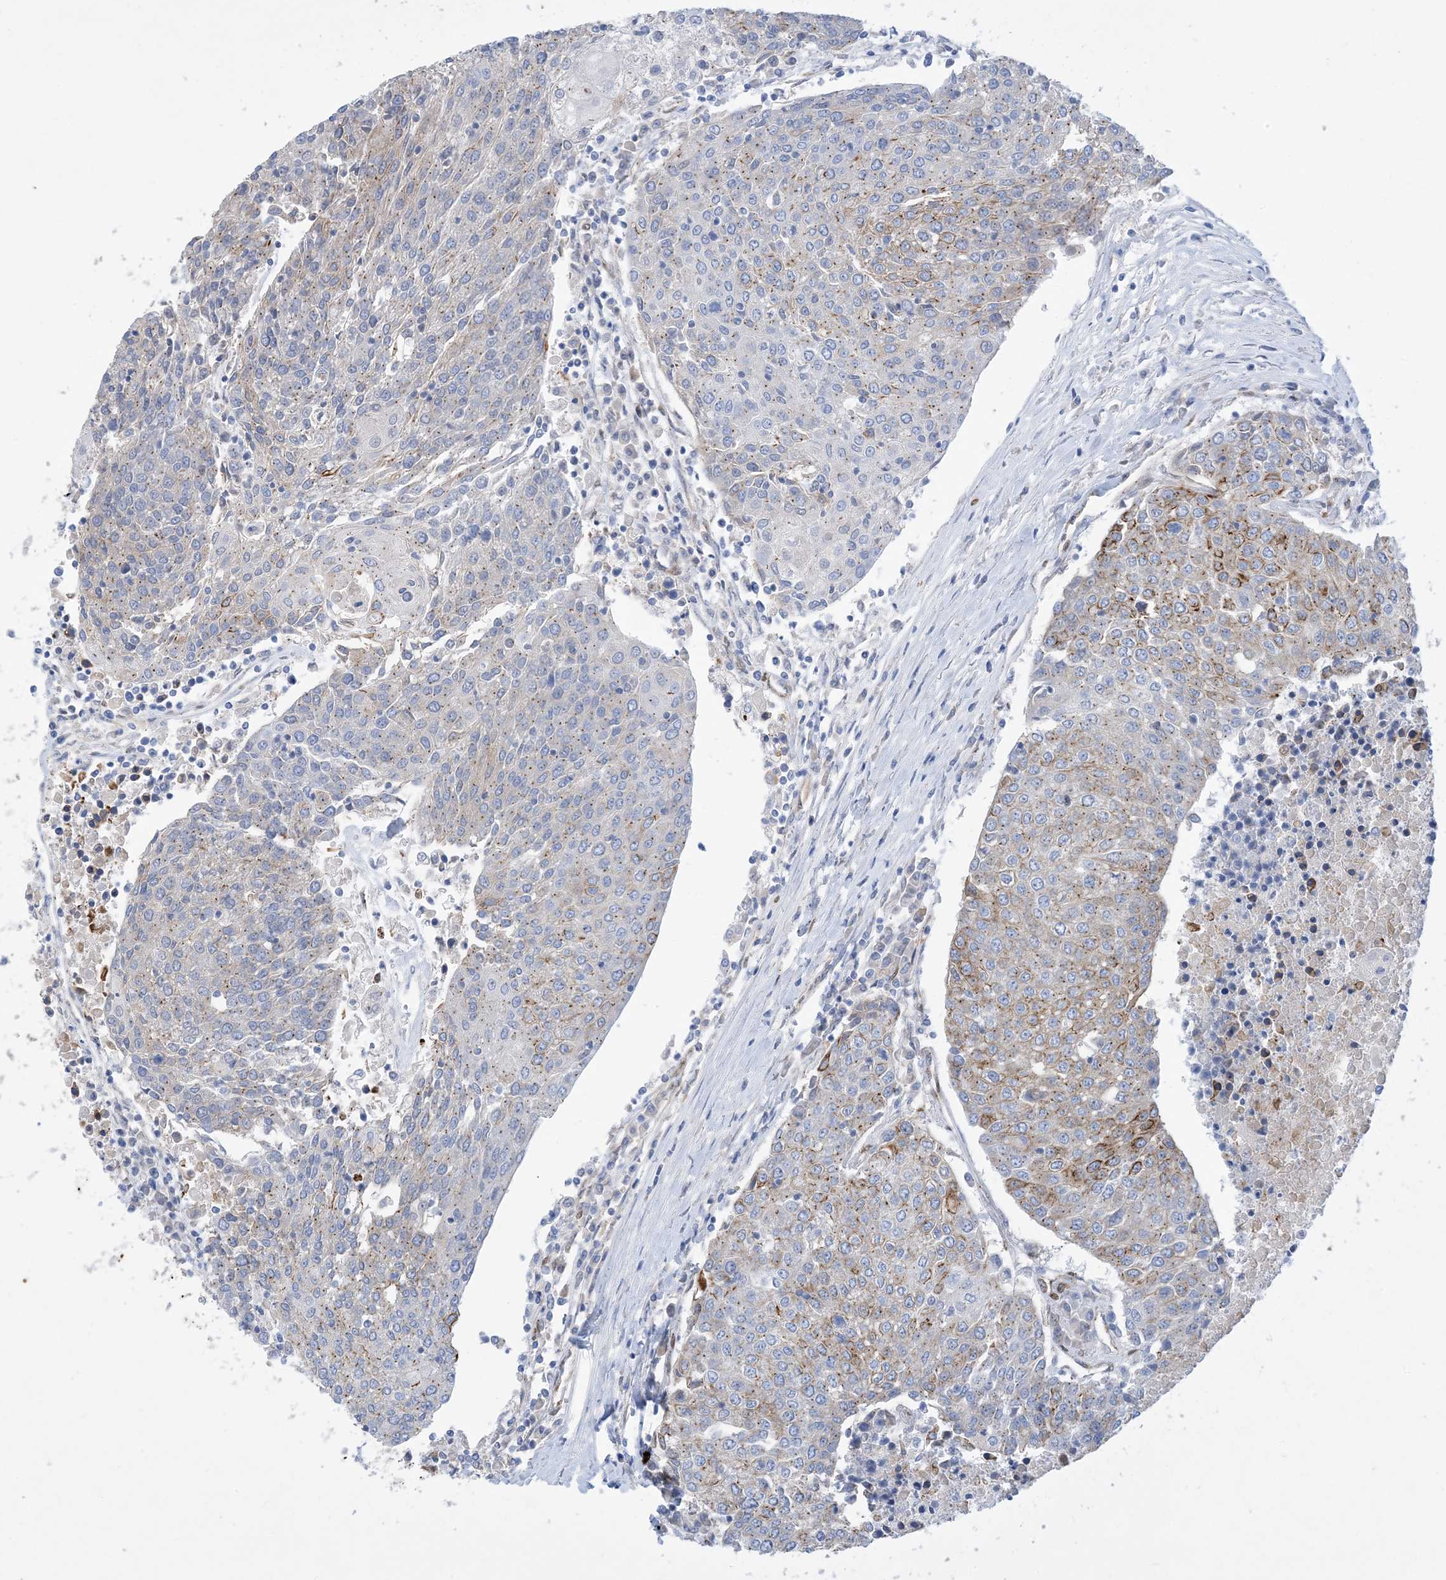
{"staining": {"intensity": "moderate", "quantity": "<25%", "location": "cytoplasmic/membranous"}, "tissue": "urothelial cancer", "cell_type": "Tumor cells", "image_type": "cancer", "snomed": [{"axis": "morphology", "description": "Urothelial carcinoma, High grade"}, {"axis": "topography", "description": "Urinary bladder"}], "caption": "Protein expression analysis of human high-grade urothelial carcinoma reveals moderate cytoplasmic/membranous positivity in approximately <25% of tumor cells. (IHC, brightfield microscopy, high magnification).", "gene": "RBMS3", "patient": {"sex": "female", "age": 85}}